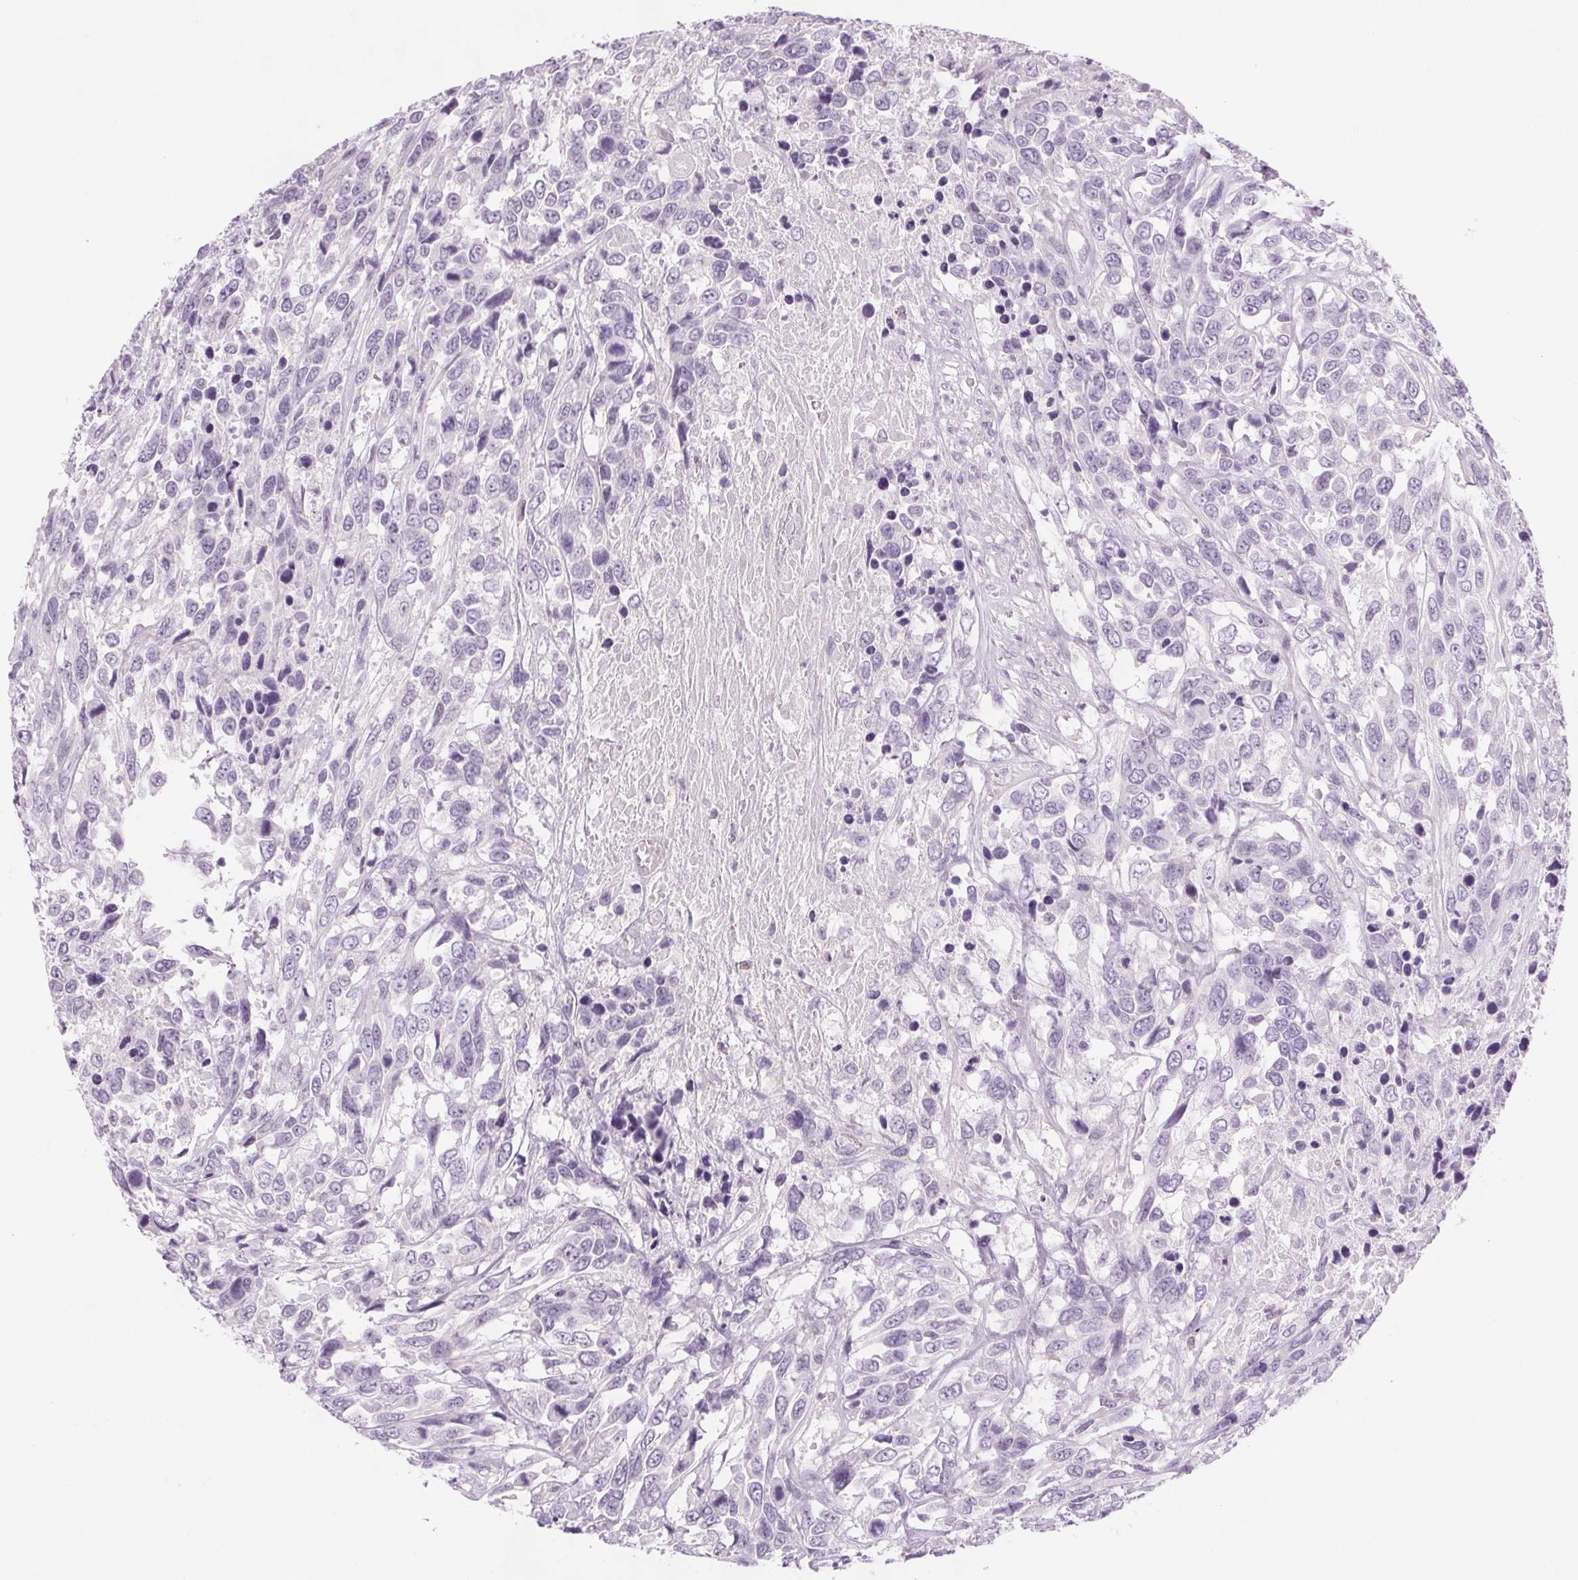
{"staining": {"intensity": "negative", "quantity": "none", "location": "none"}, "tissue": "urothelial cancer", "cell_type": "Tumor cells", "image_type": "cancer", "snomed": [{"axis": "morphology", "description": "Urothelial carcinoma, High grade"}, {"axis": "topography", "description": "Urinary bladder"}], "caption": "Immunohistochemistry (IHC) micrograph of neoplastic tissue: urothelial cancer stained with DAB shows no significant protein staining in tumor cells. (DAB (3,3'-diaminobenzidine) IHC visualized using brightfield microscopy, high magnification).", "gene": "SLC6A19", "patient": {"sex": "female", "age": 70}}